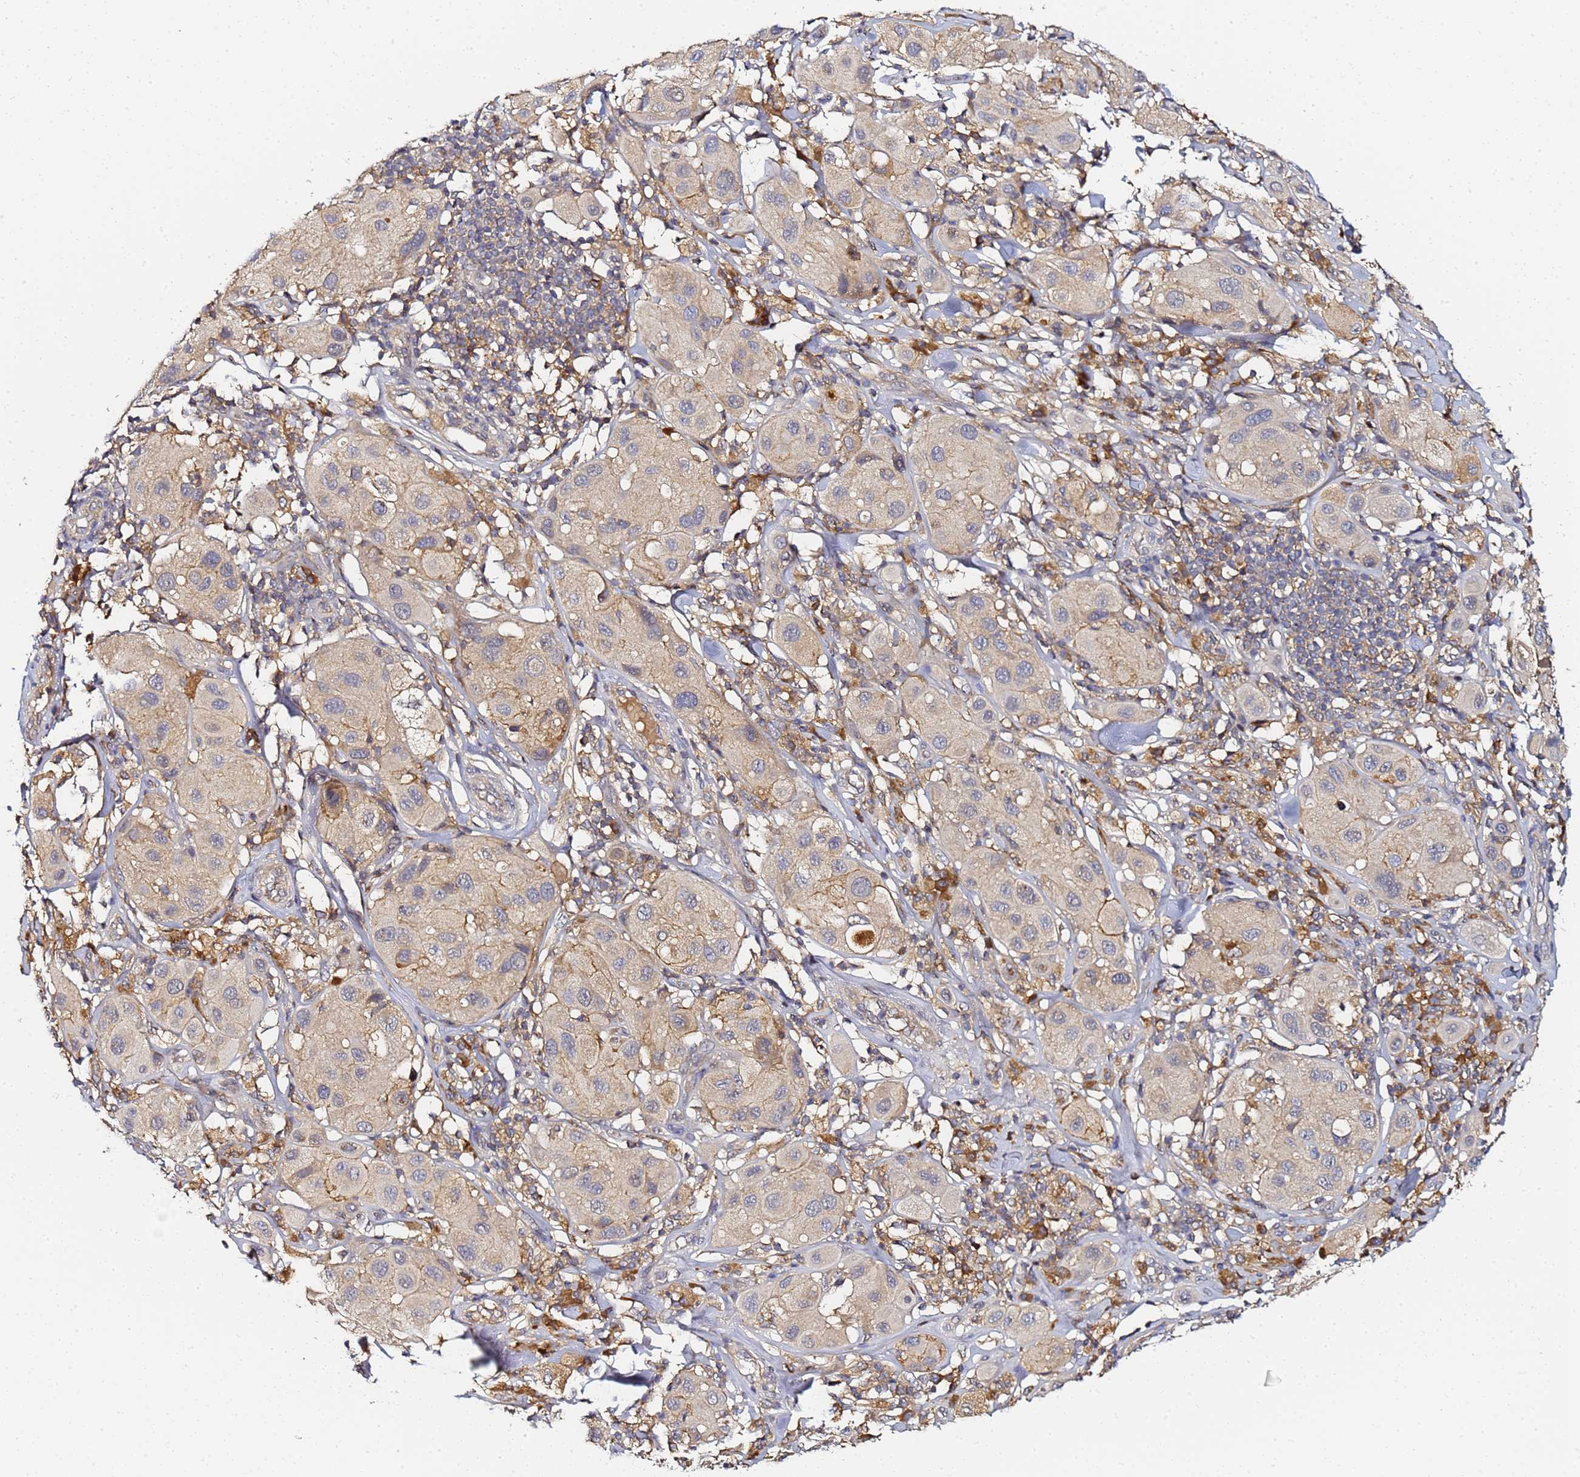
{"staining": {"intensity": "weak", "quantity": "<25%", "location": "cytoplasmic/membranous"}, "tissue": "melanoma", "cell_type": "Tumor cells", "image_type": "cancer", "snomed": [{"axis": "morphology", "description": "Malignant melanoma, Metastatic site"}, {"axis": "topography", "description": "Skin"}], "caption": "The histopathology image exhibits no significant staining in tumor cells of melanoma.", "gene": "LRRC69", "patient": {"sex": "male", "age": 41}}